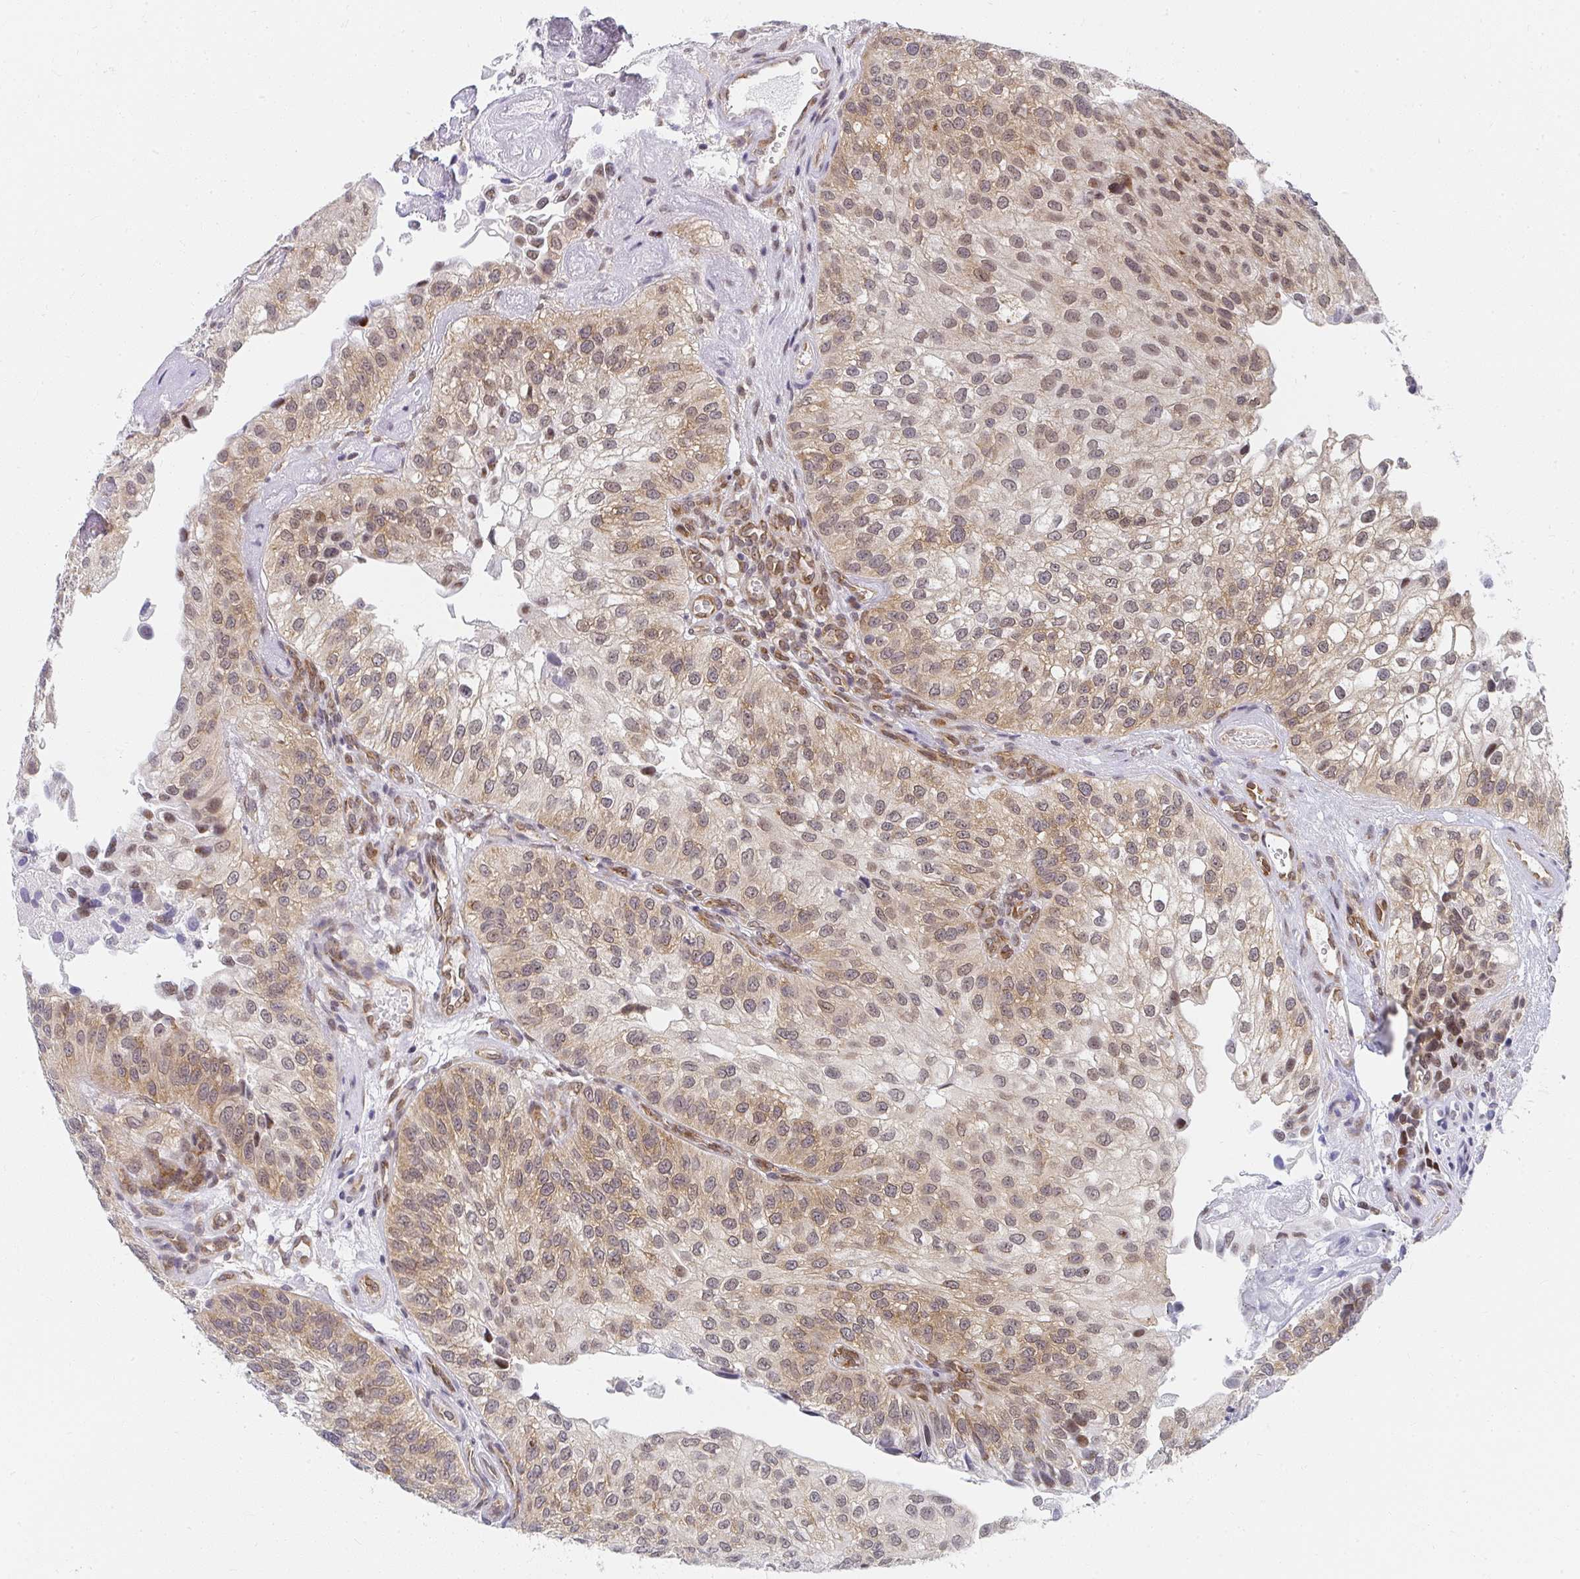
{"staining": {"intensity": "moderate", "quantity": "25%-75%", "location": "cytoplasmic/membranous,nuclear"}, "tissue": "urothelial cancer", "cell_type": "Tumor cells", "image_type": "cancer", "snomed": [{"axis": "morphology", "description": "Urothelial carcinoma, NOS"}, {"axis": "topography", "description": "Urinary bladder"}], "caption": "Tumor cells display moderate cytoplasmic/membranous and nuclear staining in about 25%-75% of cells in transitional cell carcinoma. The protein of interest is stained brown, and the nuclei are stained in blue (DAB (3,3'-diaminobenzidine) IHC with brightfield microscopy, high magnification).", "gene": "SYNCRIP", "patient": {"sex": "male", "age": 87}}